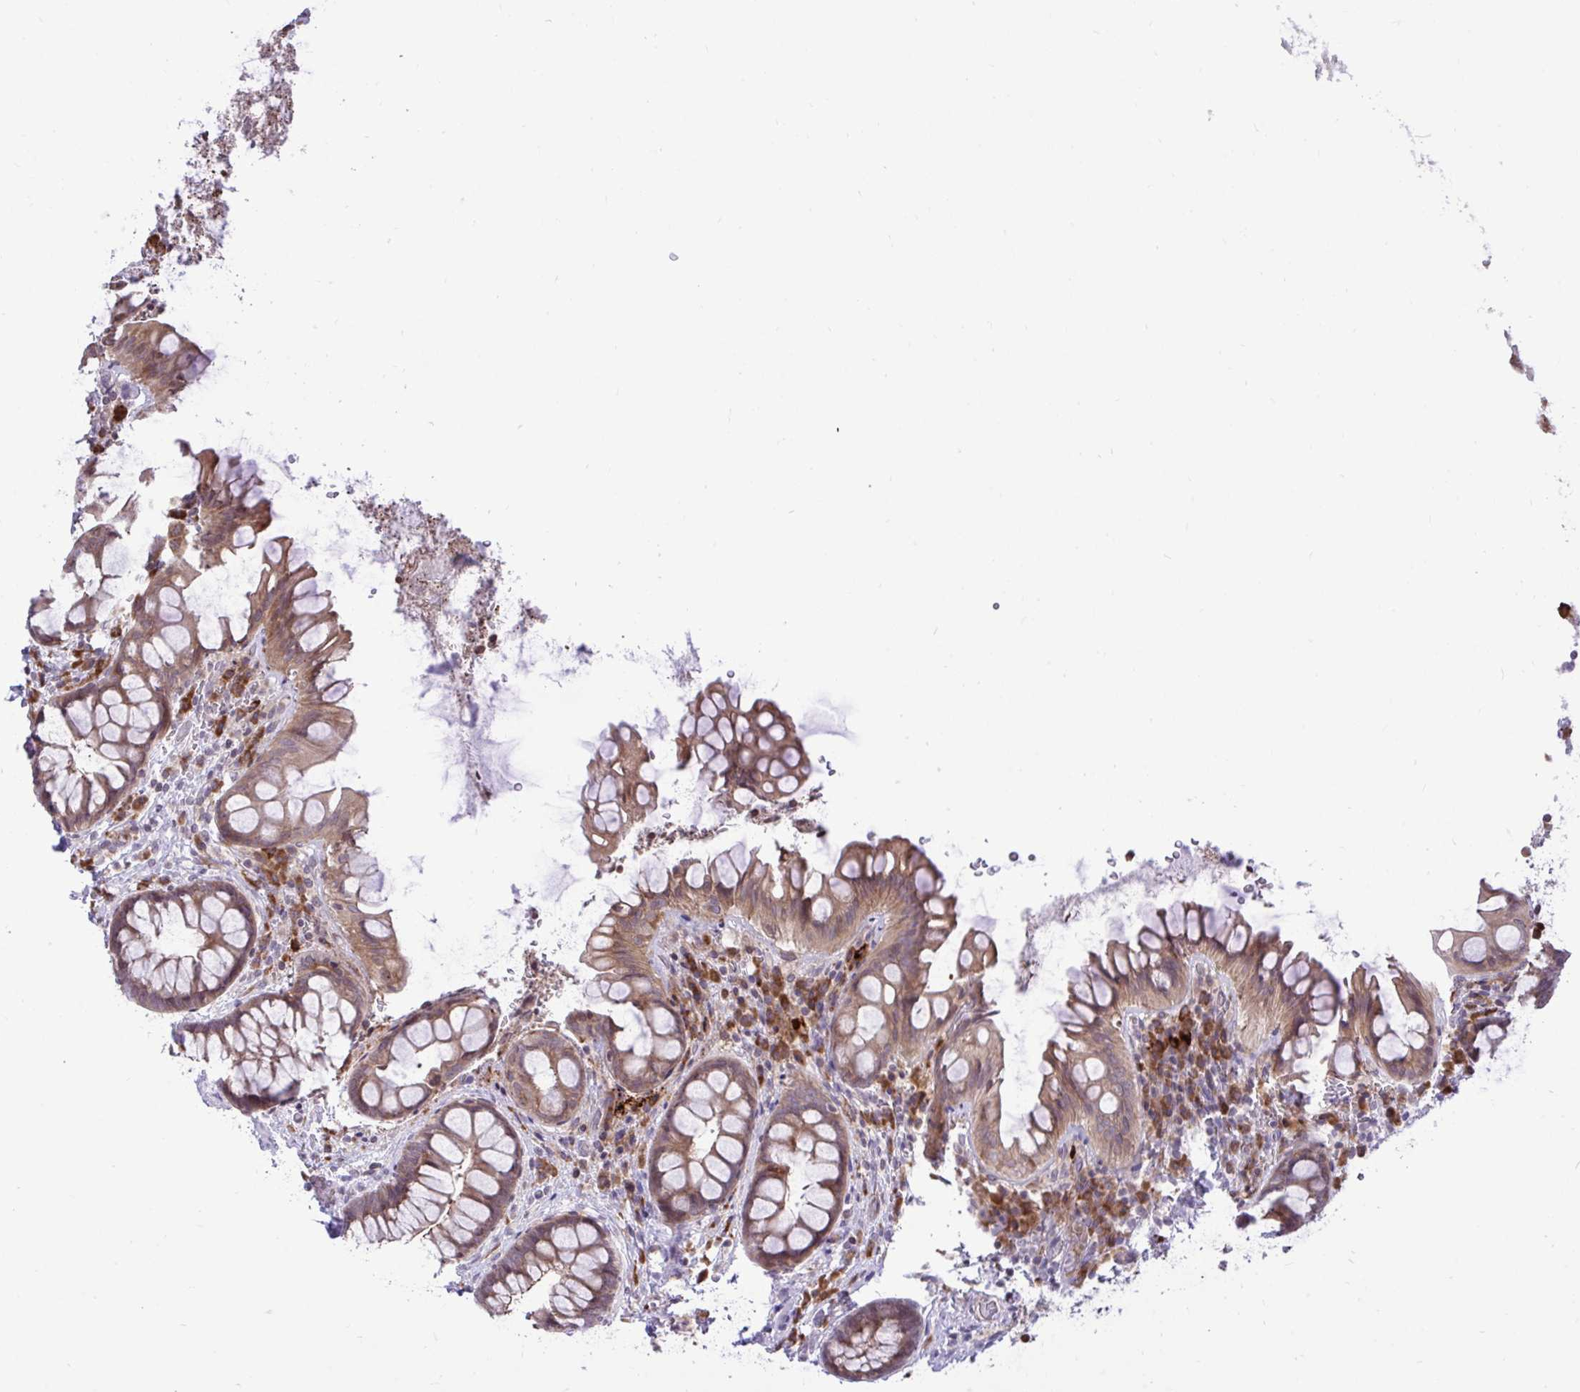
{"staining": {"intensity": "moderate", "quantity": ">75%", "location": "cytoplasmic/membranous"}, "tissue": "rectum", "cell_type": "Glandular cells", "image_type": "normal", "snomed": [{"axis": "morphology", "description": "Normal tissue, NOS"}, {"axis": "topography", "description": "Rectum"}, {"axis": "topography", "description": "Peripheral nerve tissue"}], "caption": "Glandular cells demonstrate medium levels of moderate cytoplasmic/membranous expression in approximately >75% of cells in benign human rectum. (Stains: DAB in brown, nuclei in blue, Microscopy: brightfield microscopy at high magnification).", "gene": "METTL9", "patient": {"sex": "female", "age": 69}}